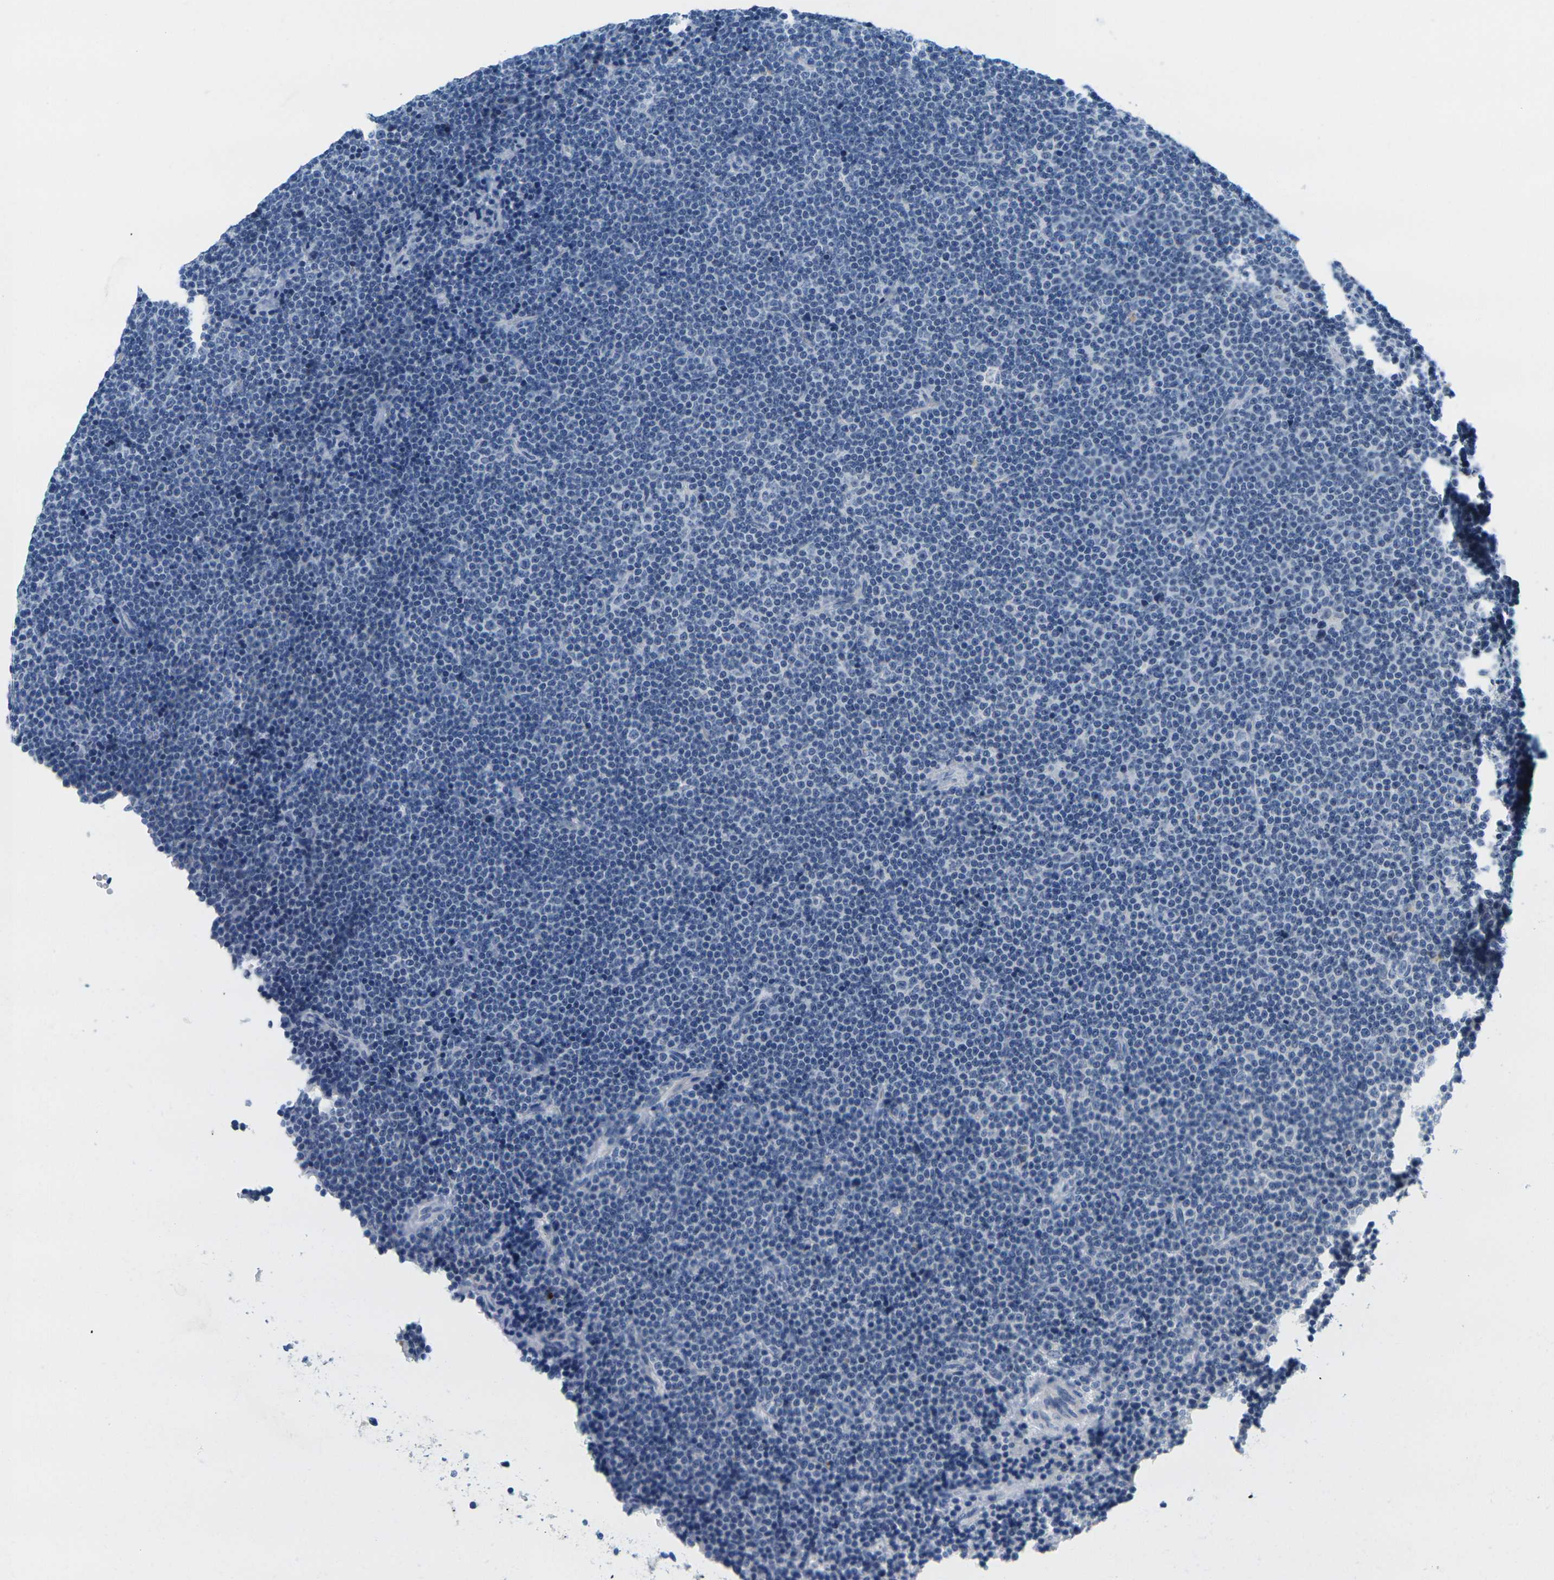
{"staining": {"intensity": "negative", "quantity": "none", "location": "none"}, "tissue": "lymphoma", "cell_type": "Tumor cells", "image_type": "cancer", "snomed": [{"axis": "morphology", "description": "Malignant lymphoma, non-Hodgkin's type, Low grade"}, {"axis": "topography", "description": "Lymph node"}], "caption": "Photomicrograph shows no protein positivity in tumor cells of low-grade malignant lymphoma, non-Hodgkin's type tissue.", "gene": "GPR15", "patient": {"sex": "female", "age": 67}}